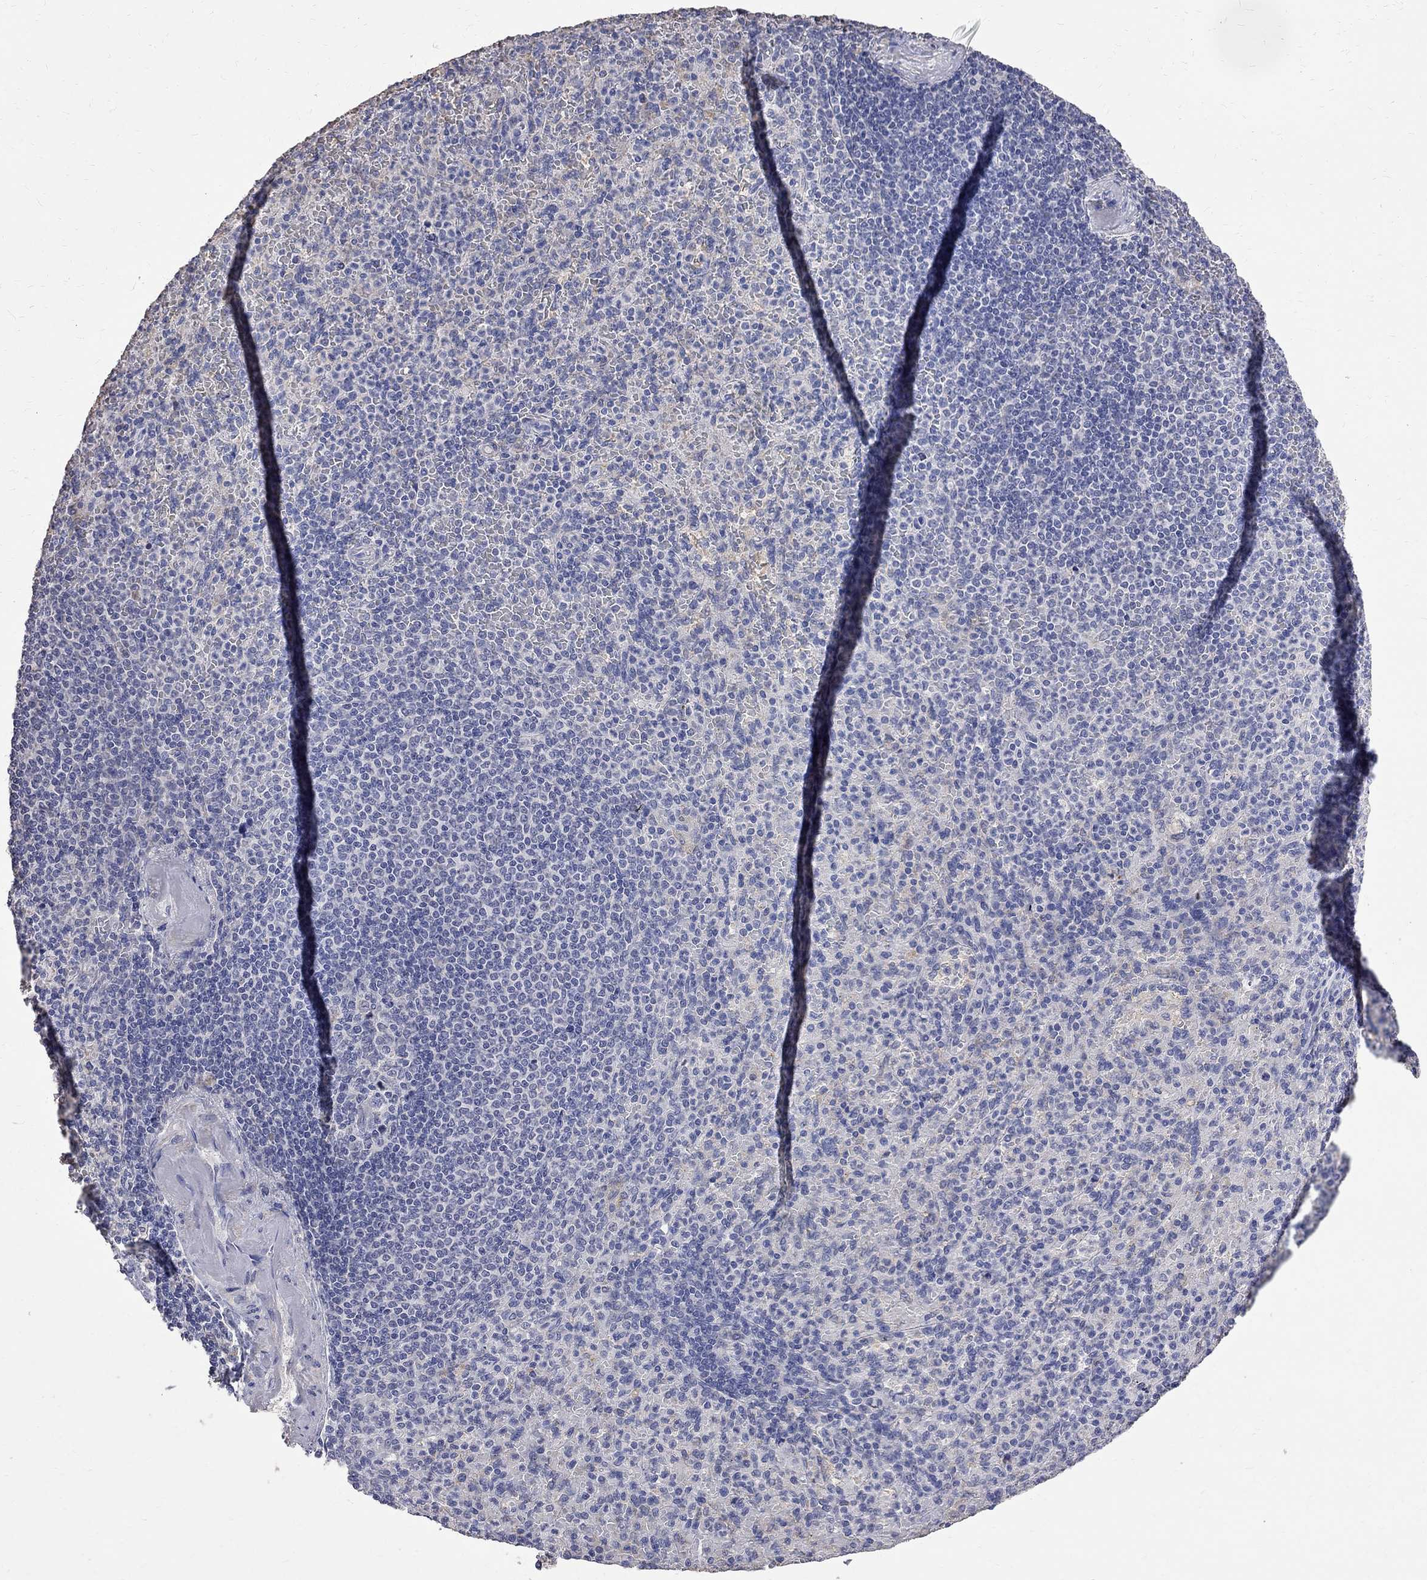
{"staining": {"intensity": "negative", "quantity": "none", "location": "none"}, "tissue": "spleen", "cell_type": "Cells in red pulp", "image_type": "normal", "snomed": [{"axis": "morphology", "description": "Normal tissue, NOS"}, {"axis": "topography", "description": "Spleen"}], "caption": "The photomicrograph shows no significant expression in cells in red pulp of spleen.", "gene": "CKAP2", "patient": {"sex": "female", "age": 74}}